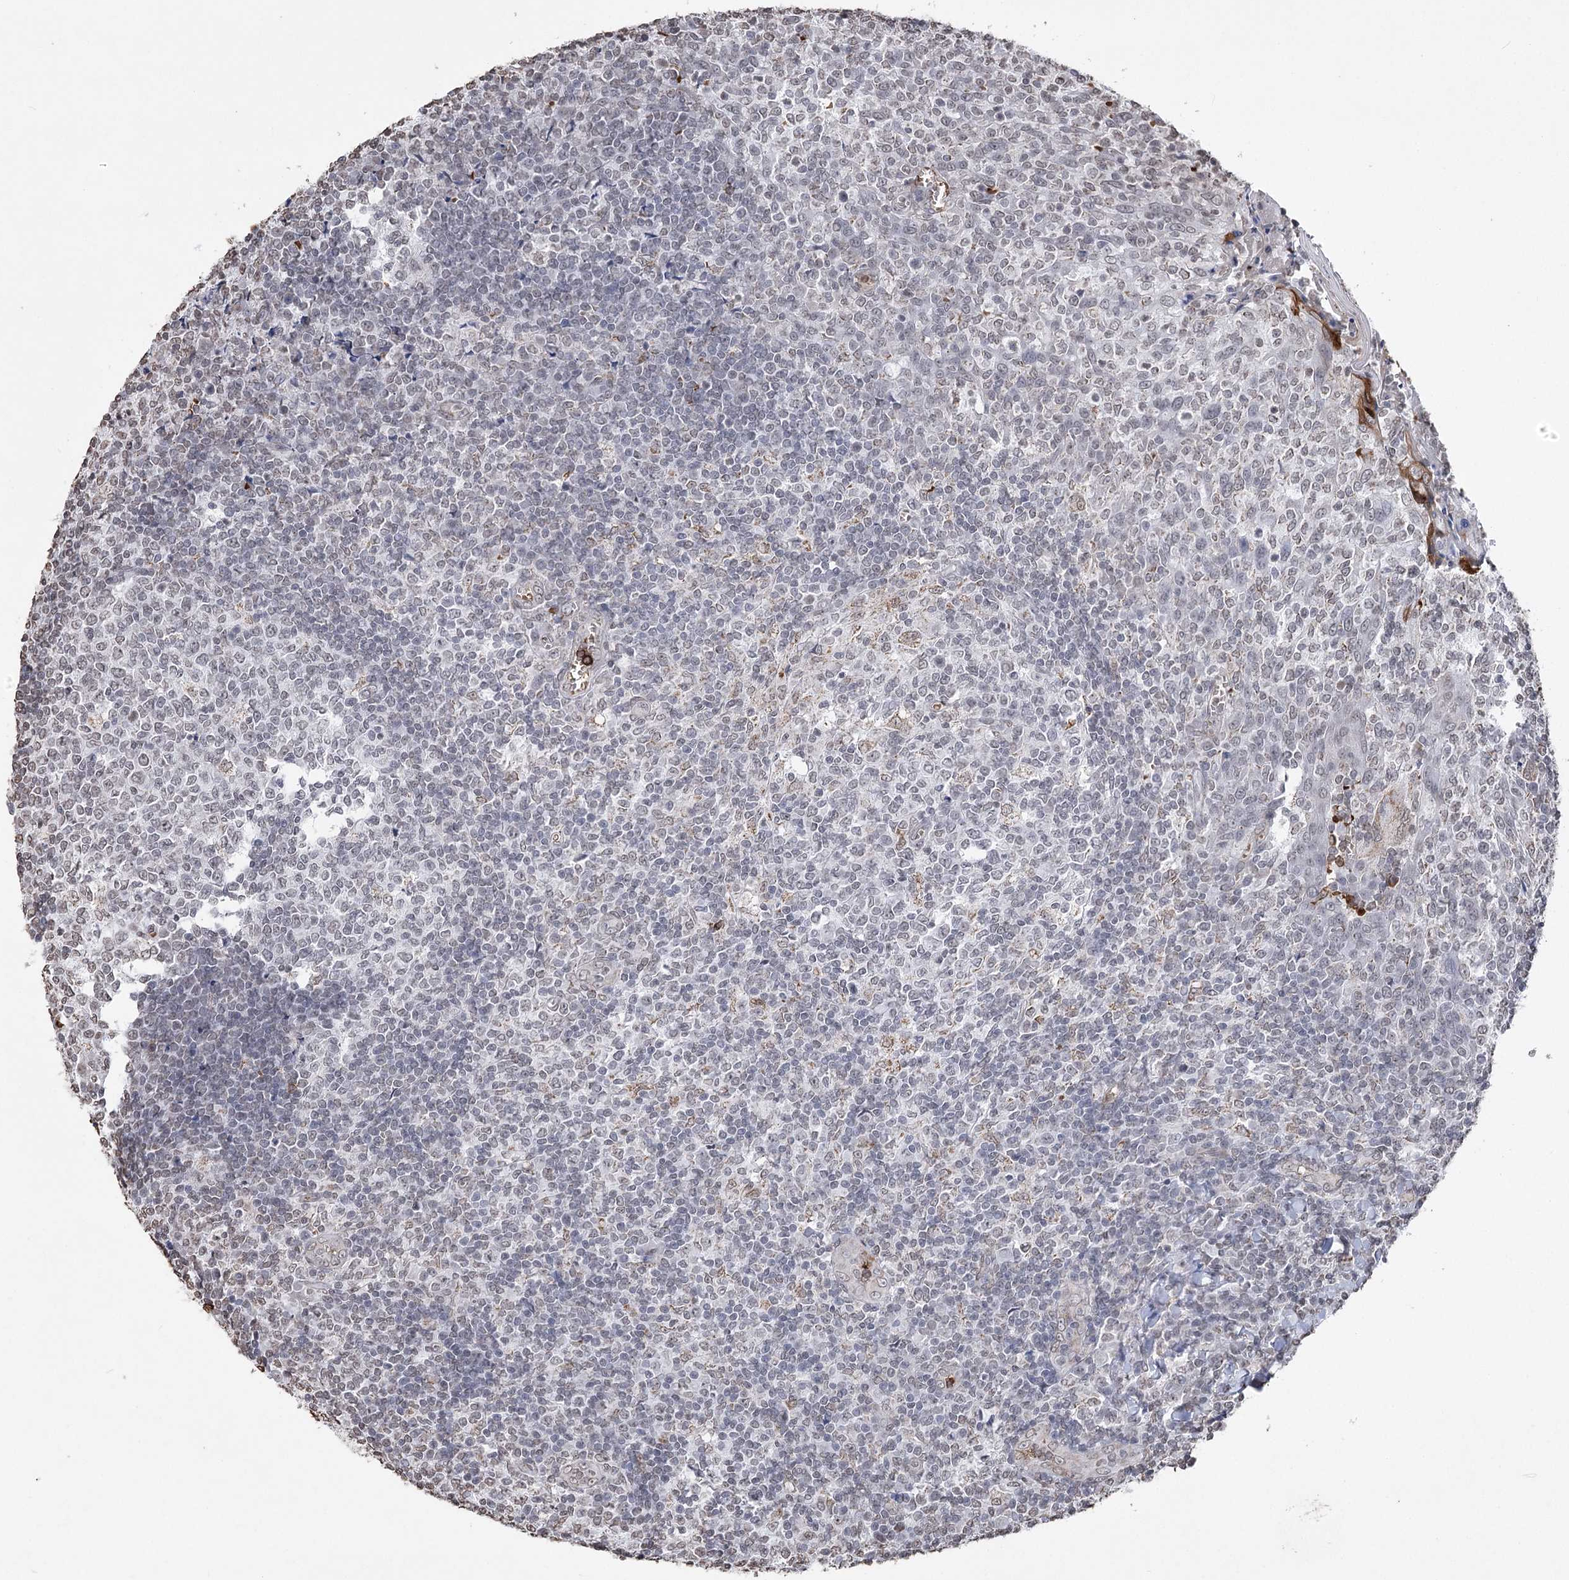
{"staining": {"intensity": "negative", "quantity": "none", "location": "none"}, "tissue": "tonsil", "cell_type": "Germinal center cells", "image_type": "normal", "snomed": [{"axis": "morphology", "description": "Normal tissue, NOS"}, {"axis": "topography", "description": "Tonsil"}], "caption": "Germinal center cells show no significant expression in unremarkable tonsil. (Stains: DAB IHC with hematoxylin counter stain, Microscopy: brightfield microscopy at high magnification).", "gene": "ENSG00000275740", "patient": {"sex": "female", "age": 19}}